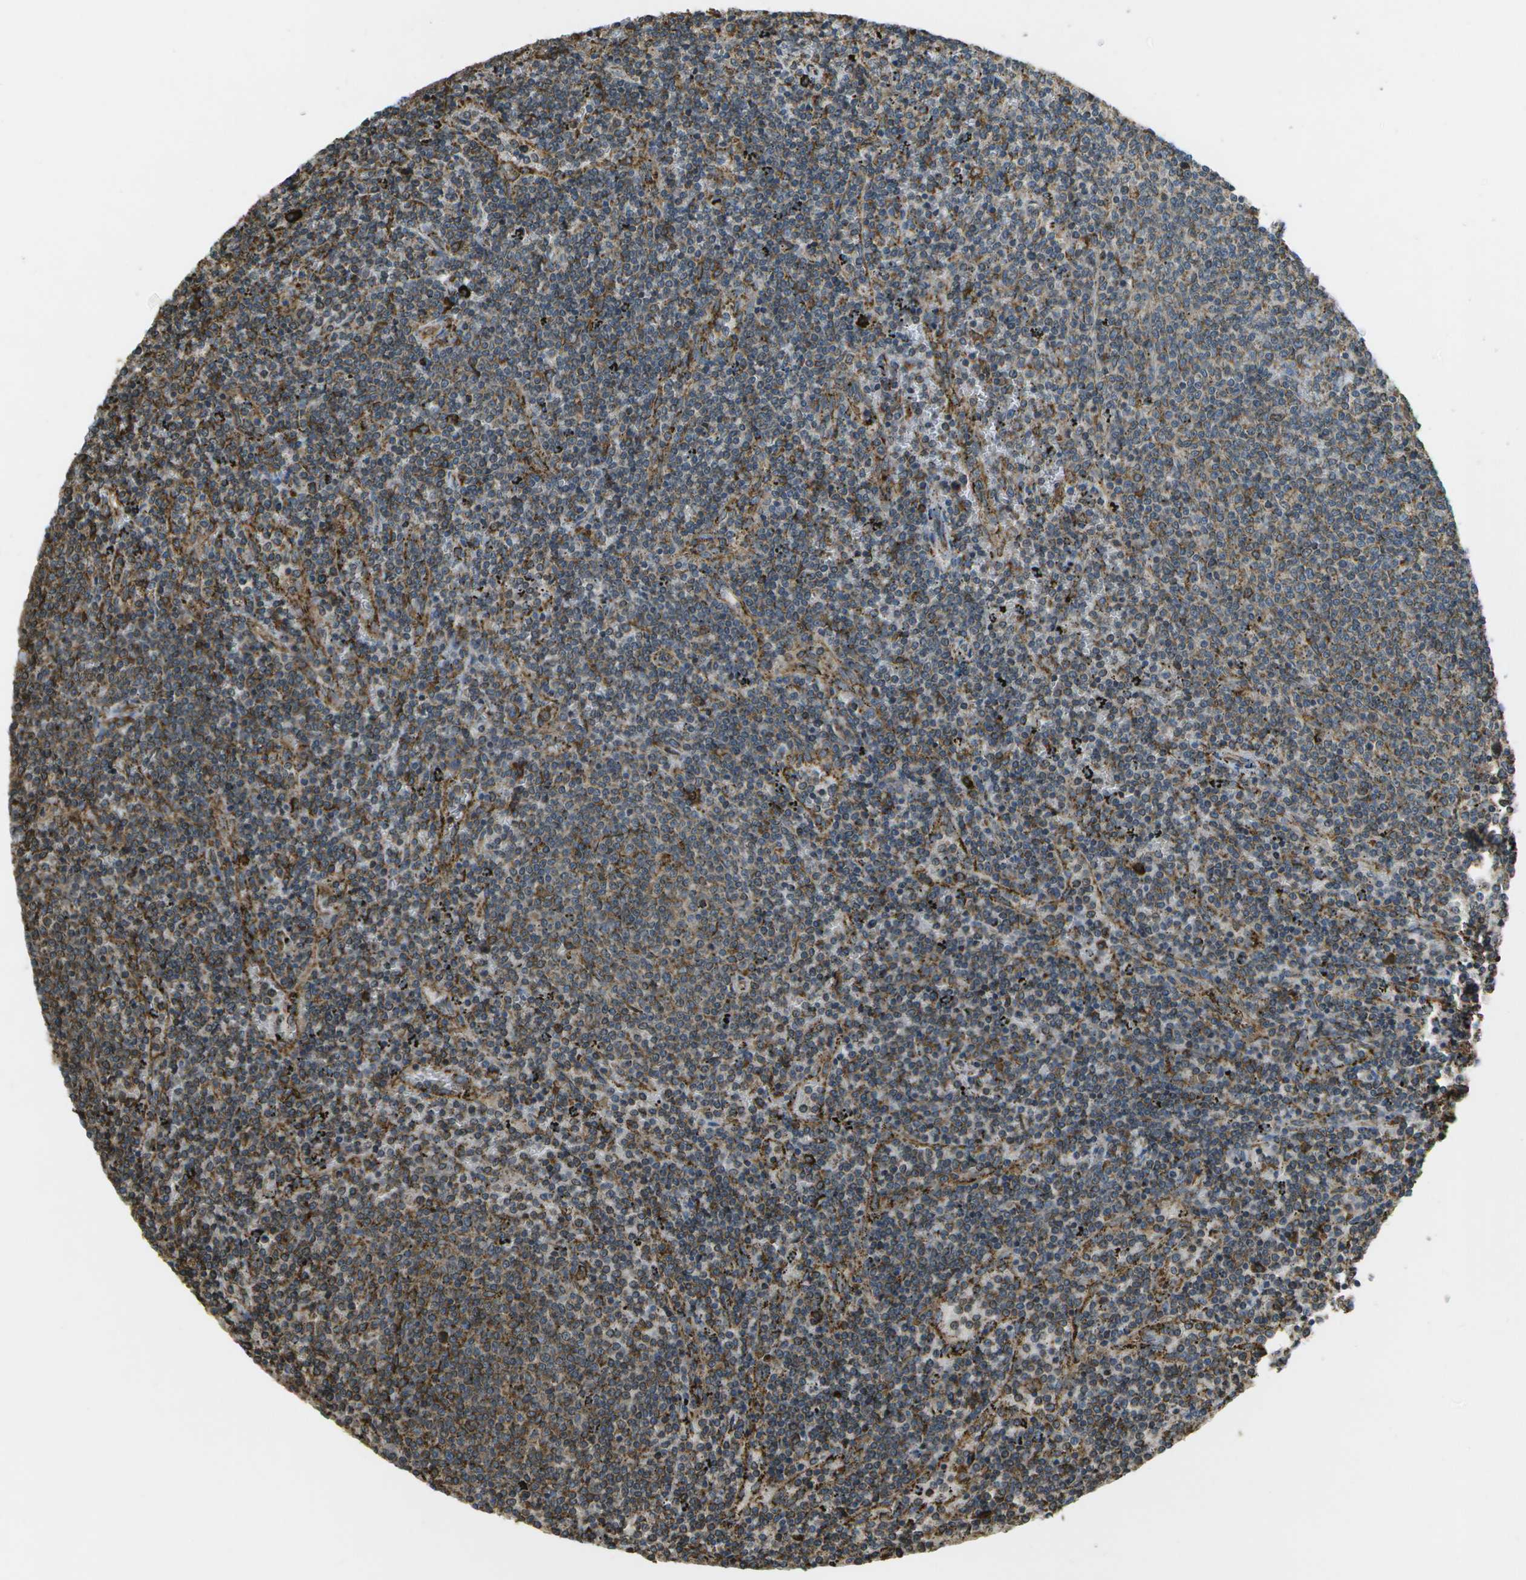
{"staining": {"intensity": "weak", "quantity": "25%-75%", "location": "cytoplasmic/membranous"}, "tissue": "lymphoma", "cell_type": "Tumor cells", "image_type": "cancer", "snomed": [{"axis": "morphology", "description": "Malignant lymphoma, non-Hodgkin's type, Low grade"}, {"axis": "topography", "description": "Spleen"}], "caption": "Weak cytoplasmic/membranous staining for a protein is identified in about 25%-75% of tumor cells of low-grade malignant lymphoma, non-Hodgkin's type using immunohistochemistry.", "gene": "PDIA4", "patient": {"sex": "female", "age": 50}}